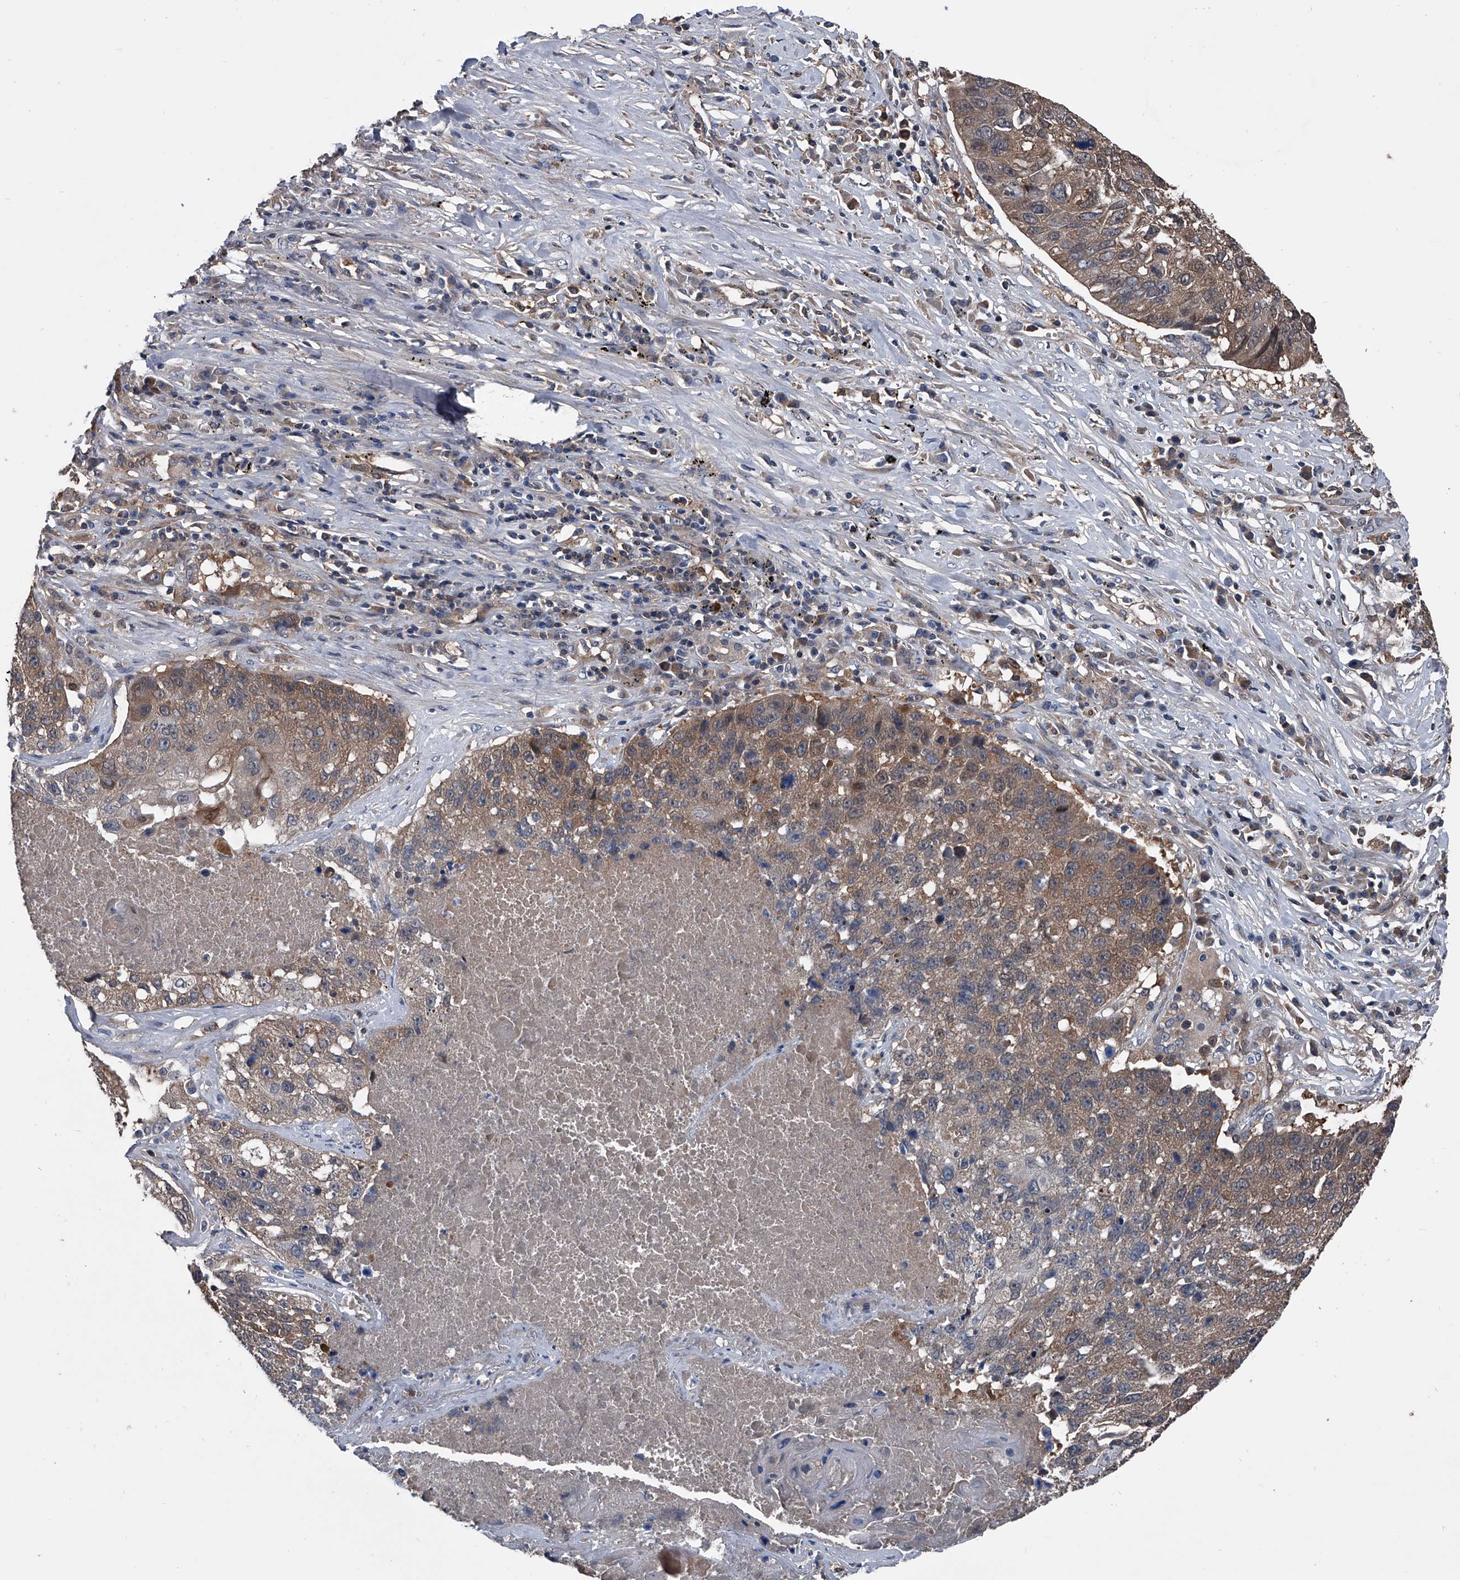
{"staining": {"intensity": "moderate", "quantity": ">75%", "location": "cytoplasmic/membranous"}, "tissue": "lung cancer", "cell_type": "Tumor cells", "image_type": "cancer", "snomed": [{"axis": "morphology", "description": "Squamous cell carcinoma, NOS"}, {"axis": "topography", "description": "Lung"}], "caption": "DAB immunohistochemical staining of human lung squamous cell carcinoma displays moderate cytoplasmic/membranous protein positivity in approximately >75% of tumor cells.", "gene": "KIF13A", "patient": {"sex": "male", "age": 61}}